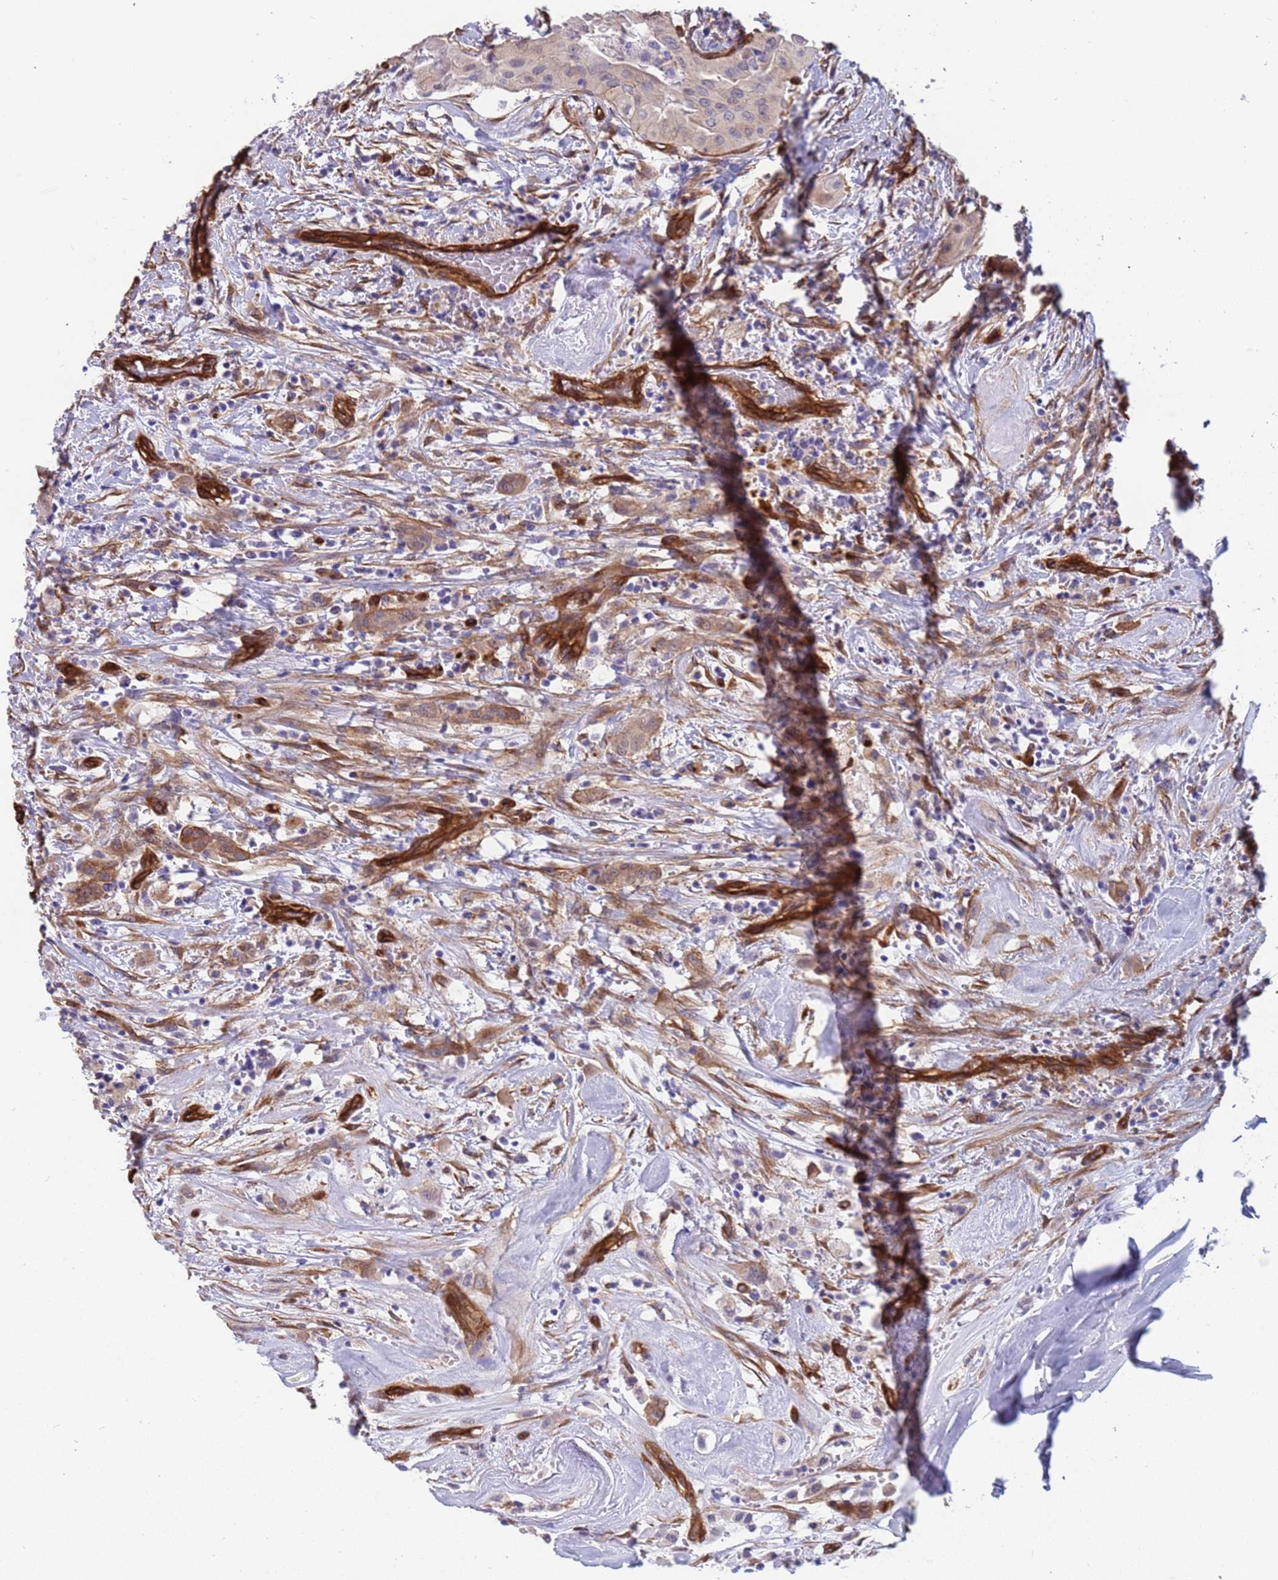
{"staining": {"intensity": "weak", "quantity": "<25%", "location": "cytoplasmic/membranous"}, "tissue": "thyroid cancer", "cell_type": "Tumor cells", "image_type": "cancer", "snomed": [{"axis": "morphology", "description": "Papillary adenocarcinoma, NOS"}, {"axis": "topography", "description": "Thyroid gland"}], "caption": "A high-resolution histopathology image shows immunohistochemistry (IHC) staining of thyroid papillary adenocarcinoma, which exhibits no significant expression in tumor cells.", "gene": "EHD2", "patient": {"sex": "female", "age": 59}}